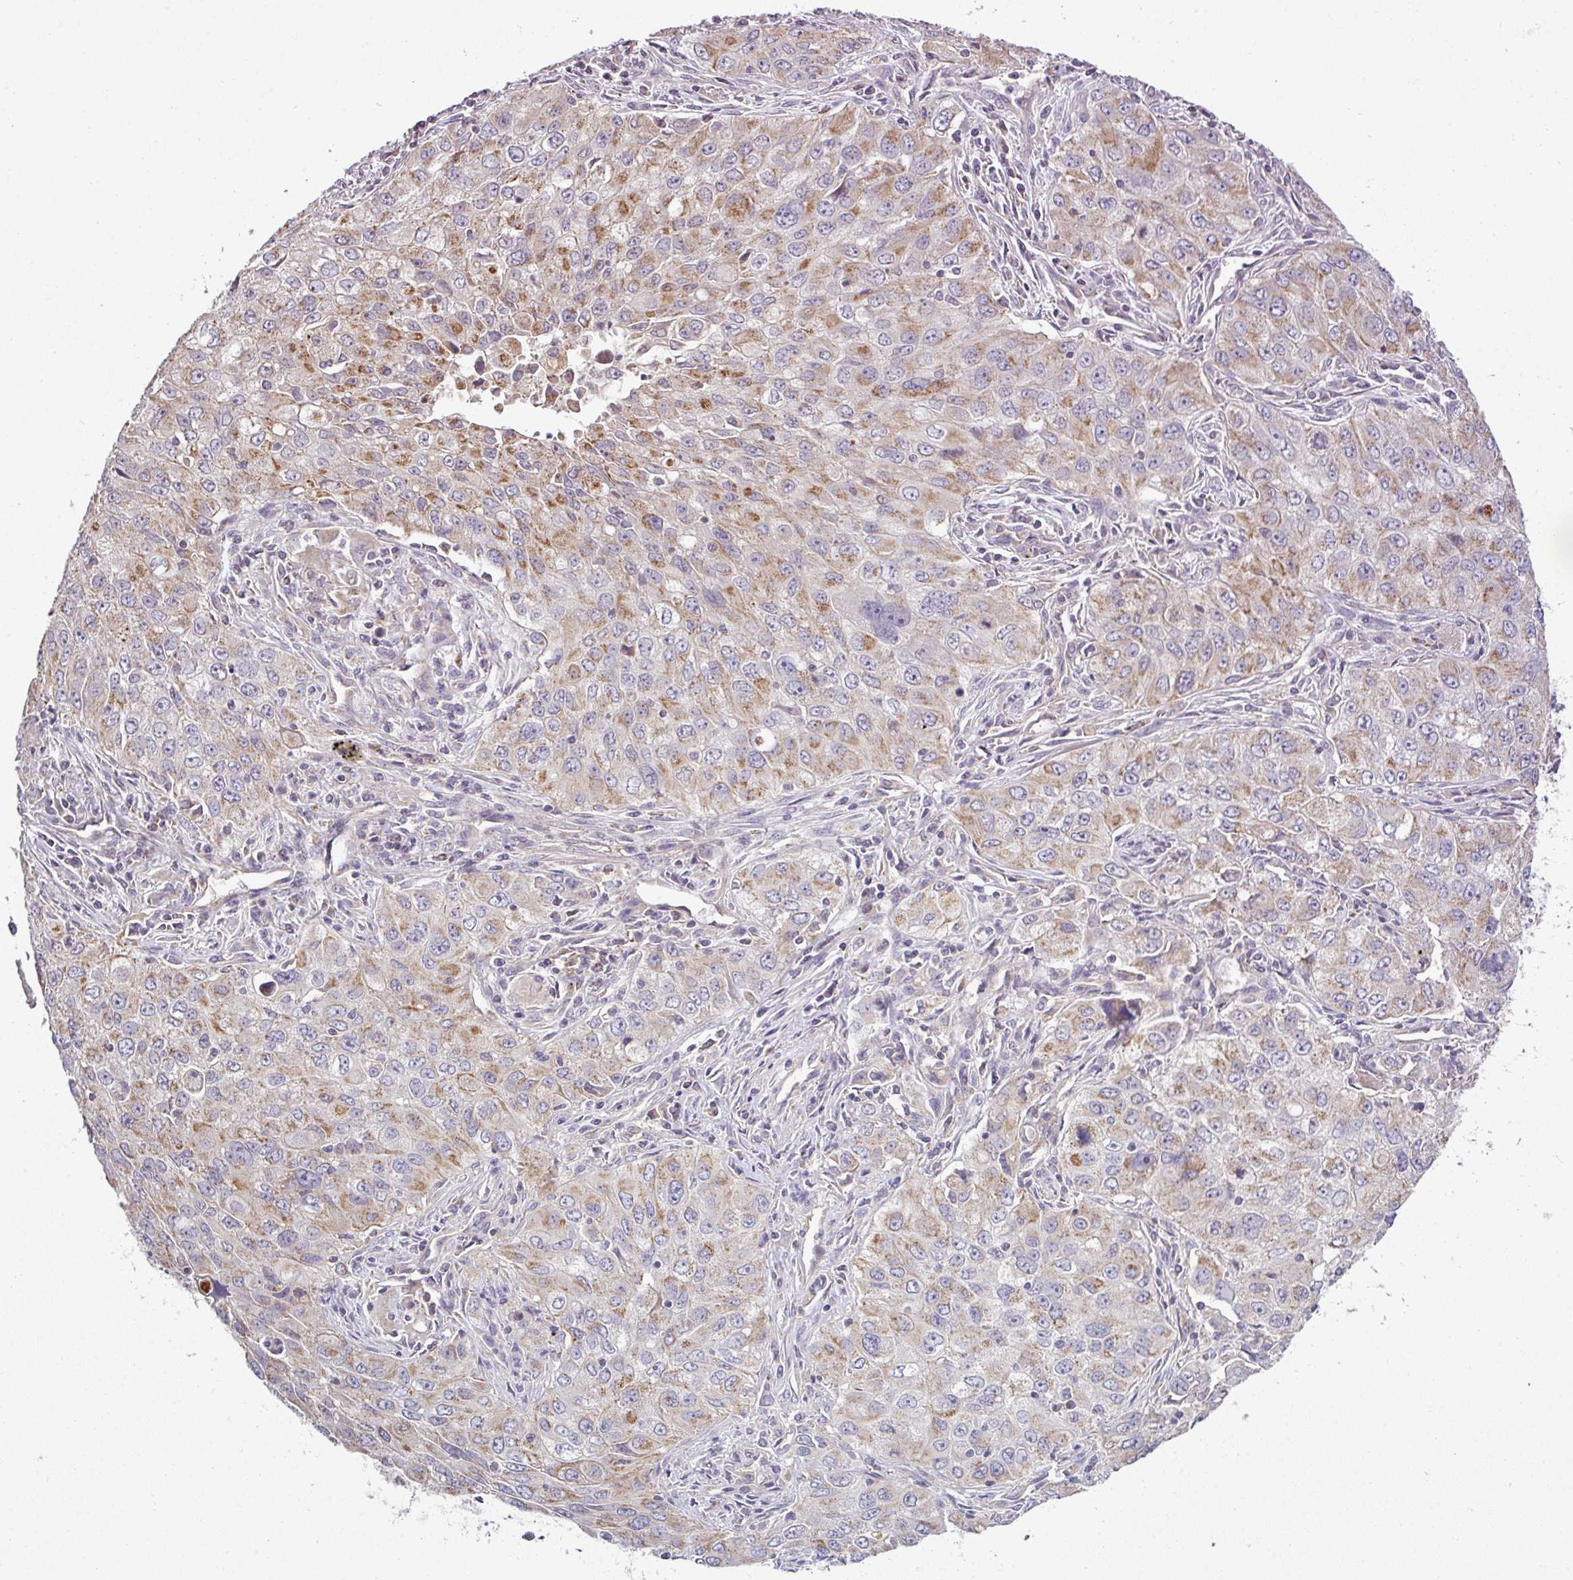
{"staining": {"intensity": "moderate", "quantity": "25%-75%", "location": "cytoplasmic/membranous"}, "tissue": "lung cancer", "cell_type": "Tumor cells", "image_type": "cancer", "snomed": [{"axis": "morphology", "description": "Adenocarcinoma, NOS"}, {"axis": "morphology", "description": "Adenocarcinoma, metastatic, NOS"}, {"axis": "topography", "description": "Lymph node"}, {"axis": "topography", "description": "Lung"}], "caption": "Tumor cells display medium levels of moderate cytoplasmic/membranous expression in about 25%-75% of cells in lung cancer (adenocarcinoma). Immunohistochemistry (ihc) stains the protein of interest in brown and the nuclei are stained blue.", "gene": "LRRC9", "patient": {"sex": "female", "age": 42}}